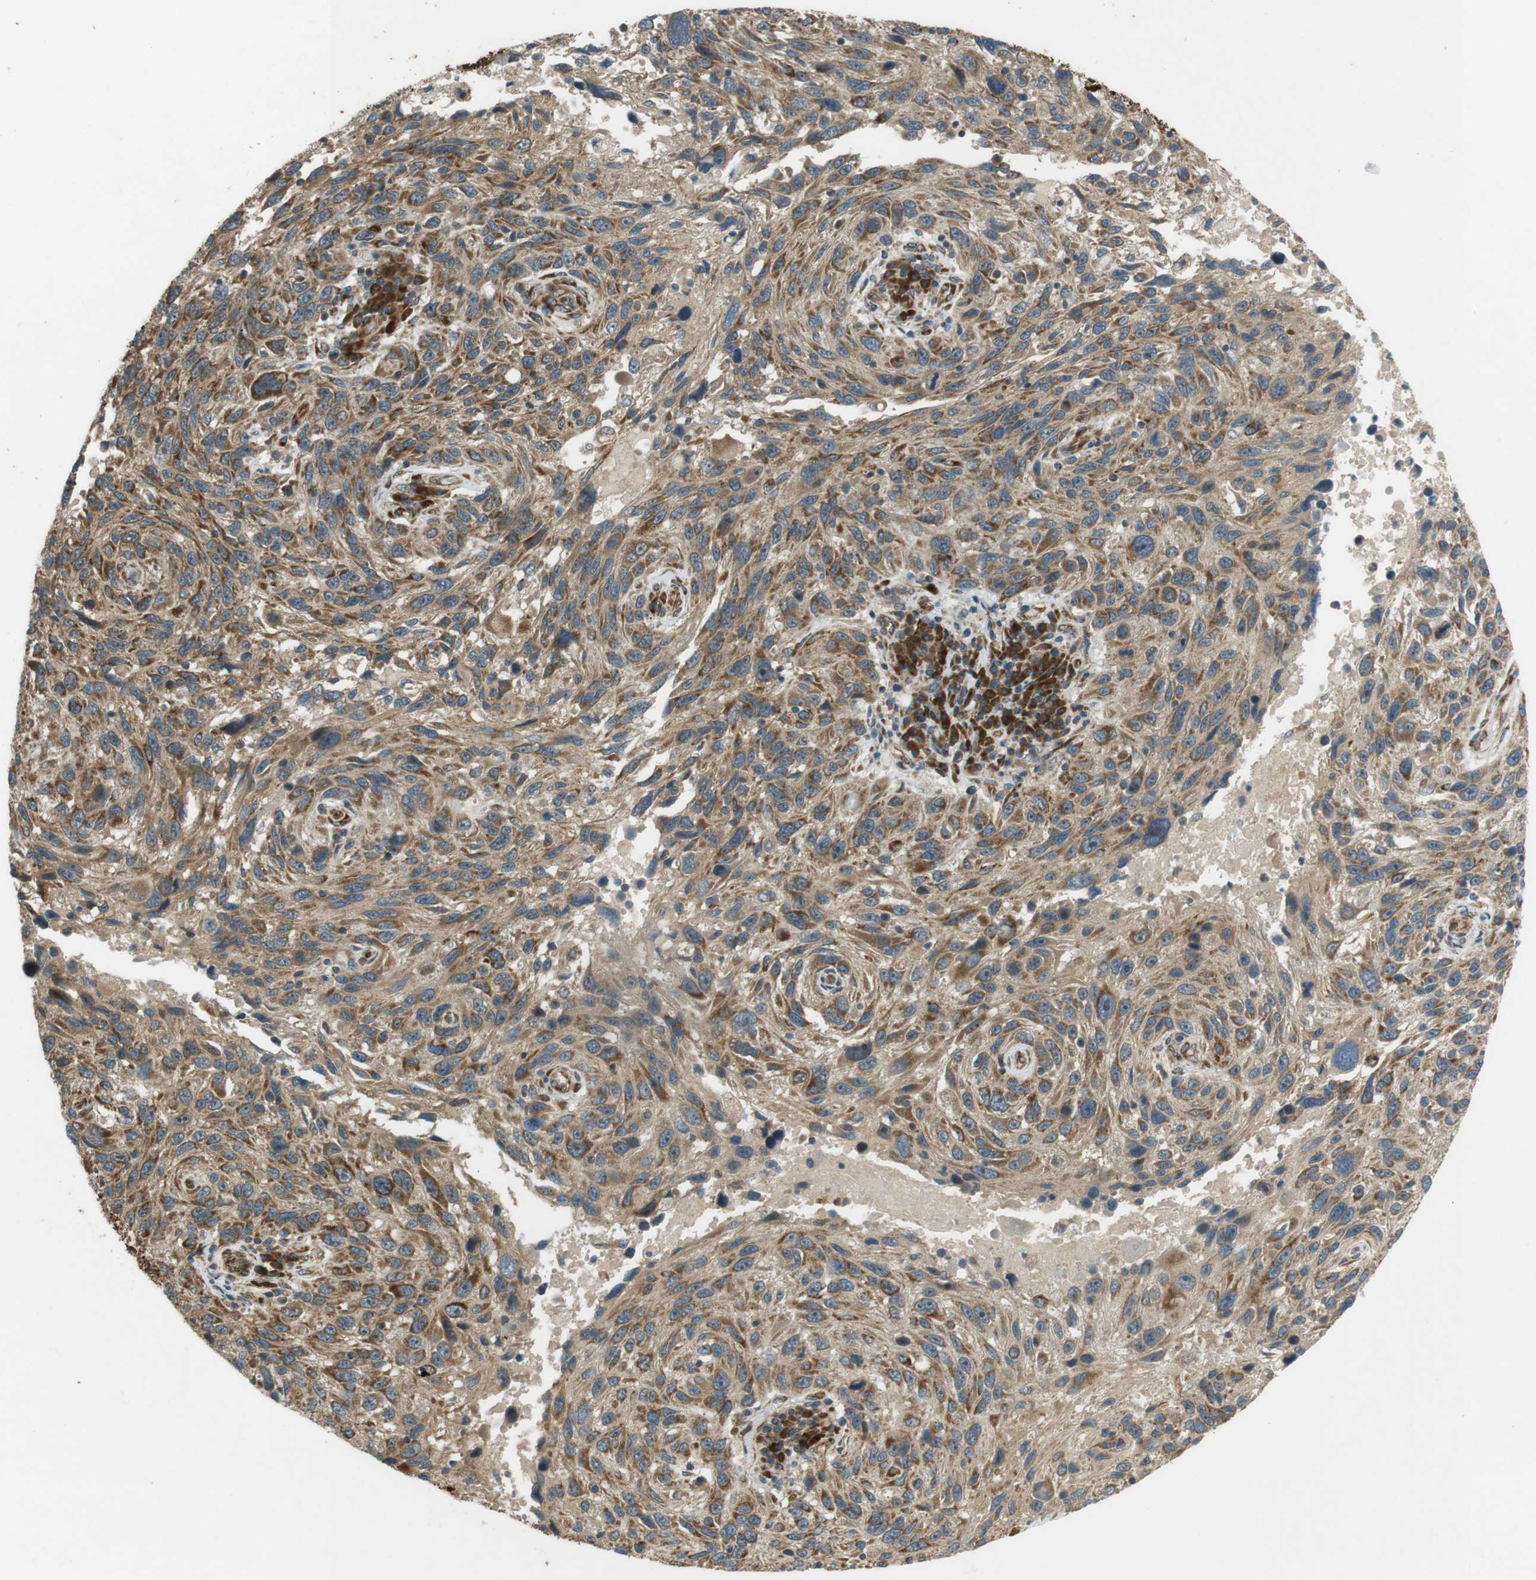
{"staining": {"intensity": "moderate", "quantity": ">75%", "location": "cytoplasmic/membranous"}, "tissue": "melanoma", "cell_type": "Tumor cells", "image_type": "cancer", "snomed": [{"axis": "morphology", "description": "Malignant melanoma, NOS"}, {"axis": "topography", "description": "Skin"}], "caption": "IHC (DAB) staining of human malignant melanoma shows moderate cytoplasmic/membranous protein staining in approximately >75% of tumor cells.", "gene": "SLC41A1", "patient": {"sex": "male", "age": 53}}